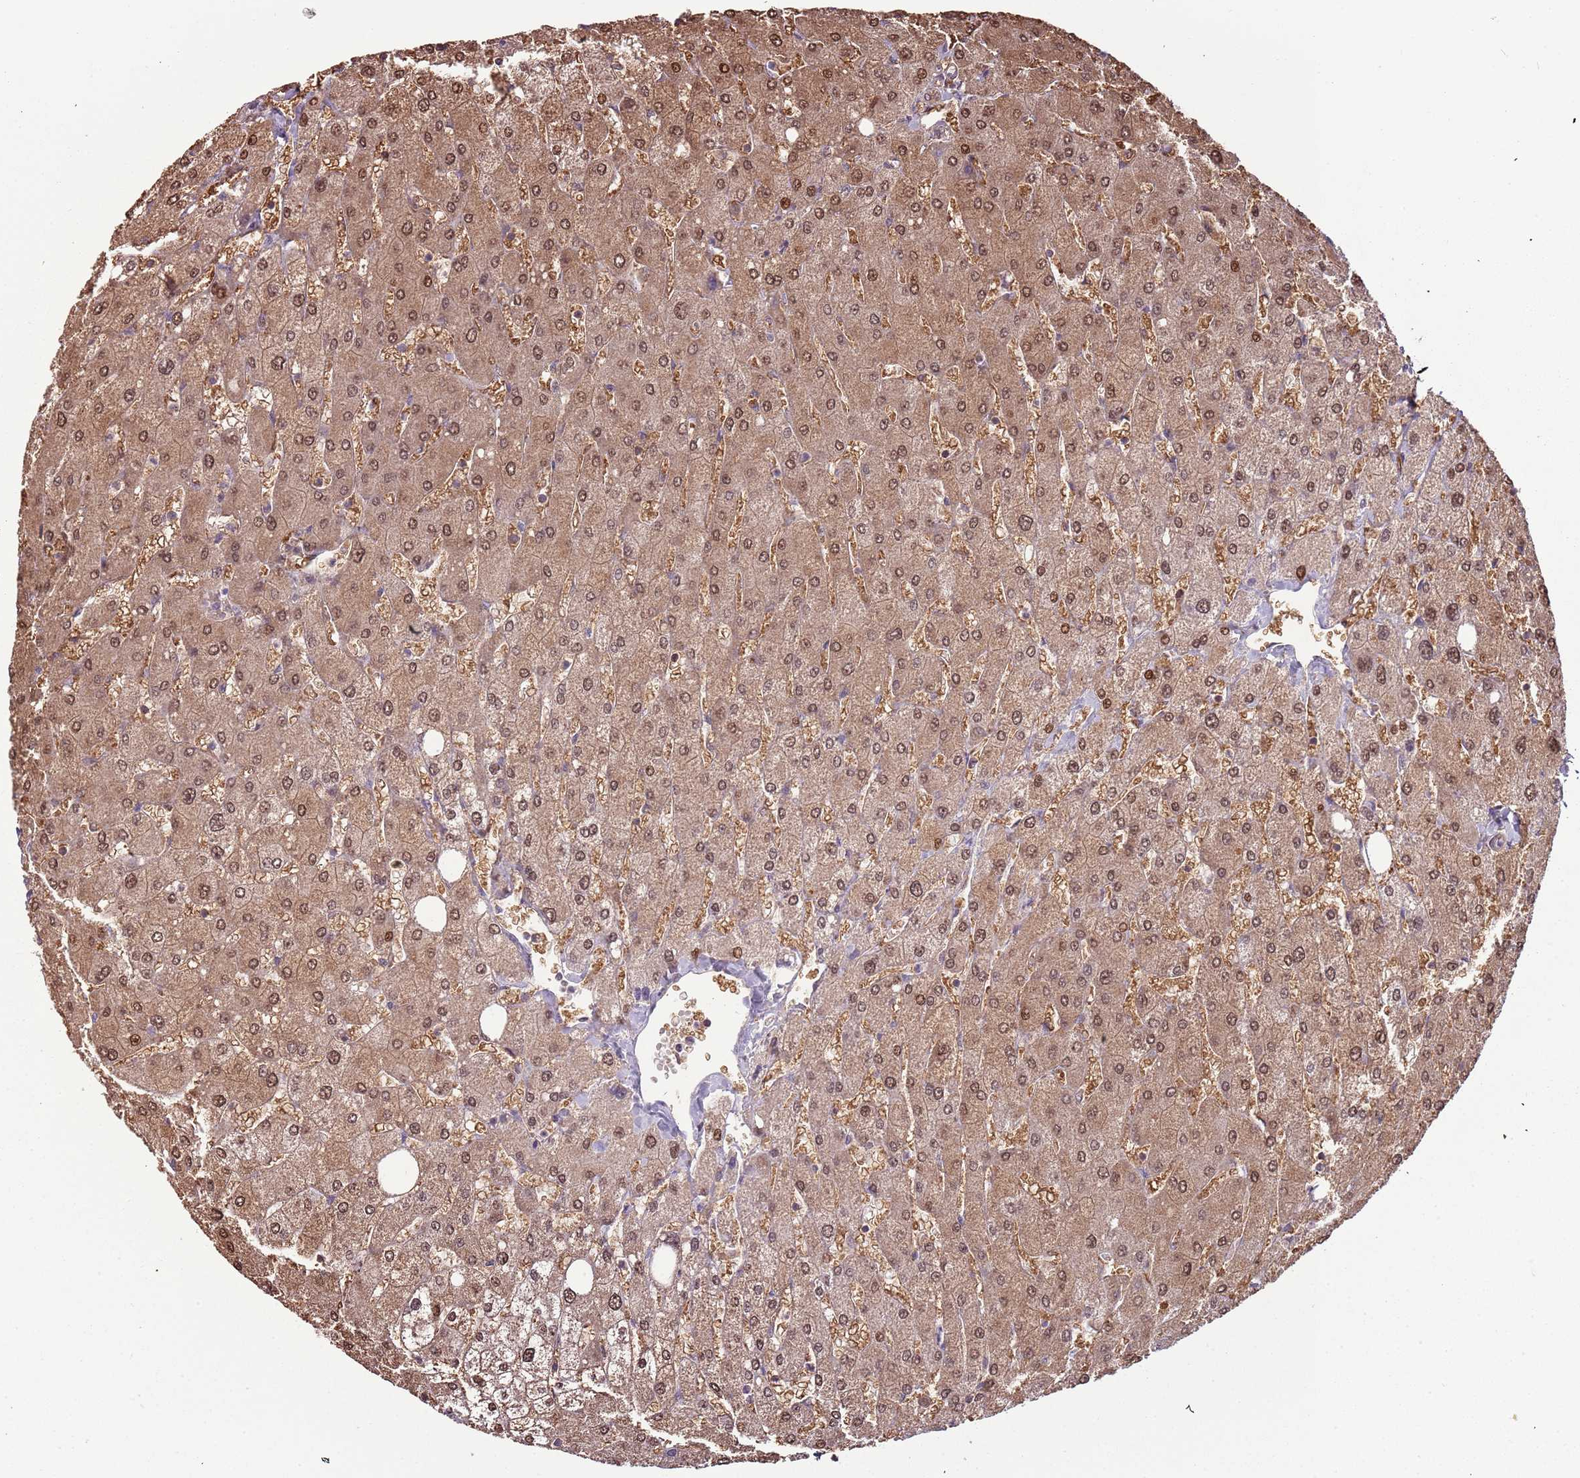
{"staining": {"intensity": "moderate", "quantity": ">75%", "location": "cytoplasmic/membranous,nuclear"}, "tissue": "liver", "cell_type": "Cholangiocytes", "image_type": "normal", "snomed": [{"axis": "morphology", "description": "Normal tissue, NOS"}, {"axis": "topography", "description": "Liver"}], "caption": "Protein staining of normal liver demonstrates moderate cytoplasmic/membranous,nuclear staining in about >75% of cholangiocytes.", "gene": "IL17RD", "patient": {"sex": "male", "age": 55}}